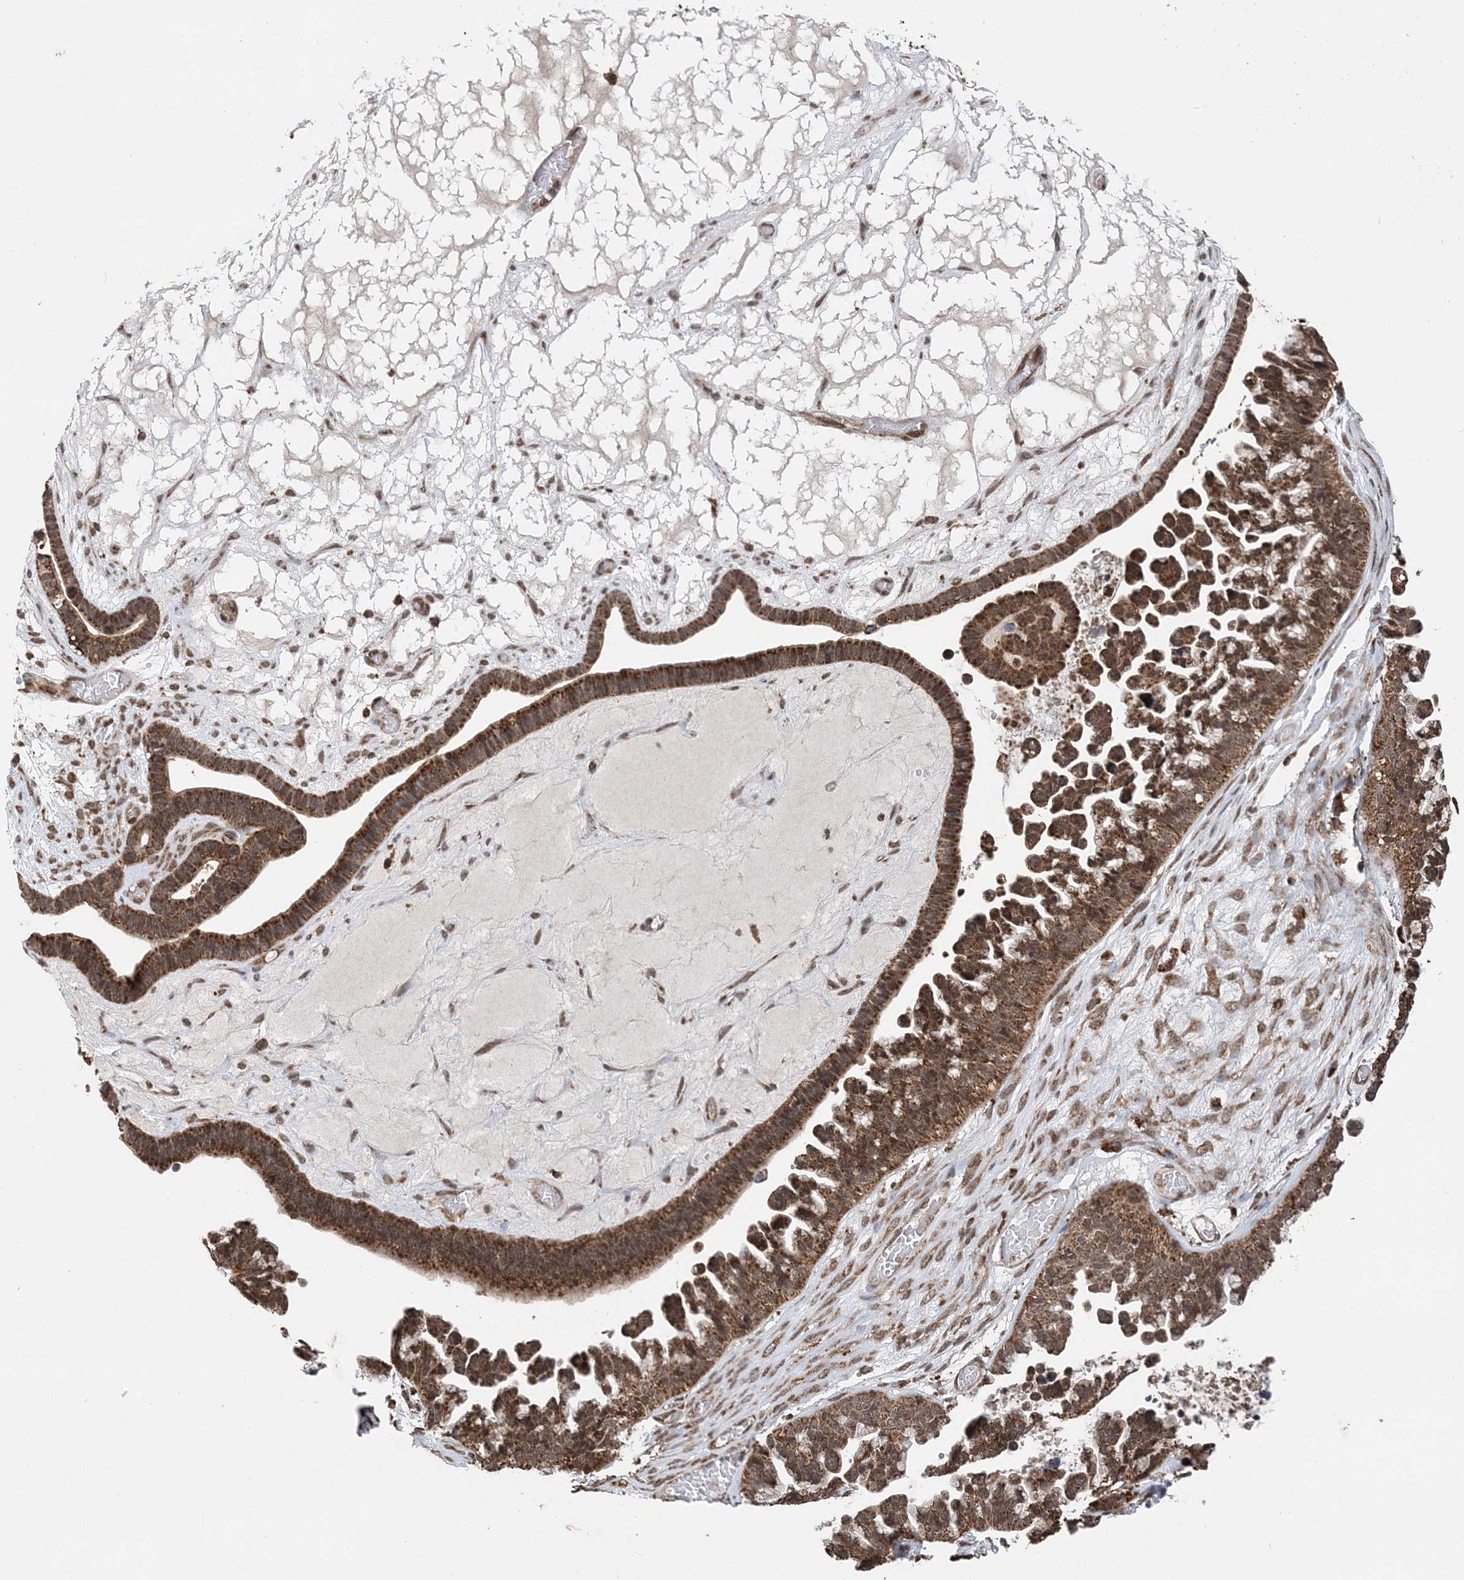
{"staining": {"intensity": "strong", "quantity": ">75%", "location": "cytoplasmic/membranous"}, "tissue": "ovarian cancer", "cell_type": "Tumor cells", "image_type": "cancer", "snomed": [{"axis": "morphology", "description": "Cystadenocarcinoma, serous, NOS"}, {"axis": "topography", "description": "Ovary"}], "caption": "DAB (3,3'-diaminobenzidine) immunohistochemical staining of human serous cystadenocarcinoma (ovarian) shows strong cytoplasmic/membranous protein positivity in about >75% of tumor cells. The protein is stained brown, and the nuclei are stained in blue (DAB (3,3'-diaminobenzidine) IHC with brightfield microscopy, high magnification).", "gene": "PCBP1", "patient": {"sex": "female", "age": 56}}